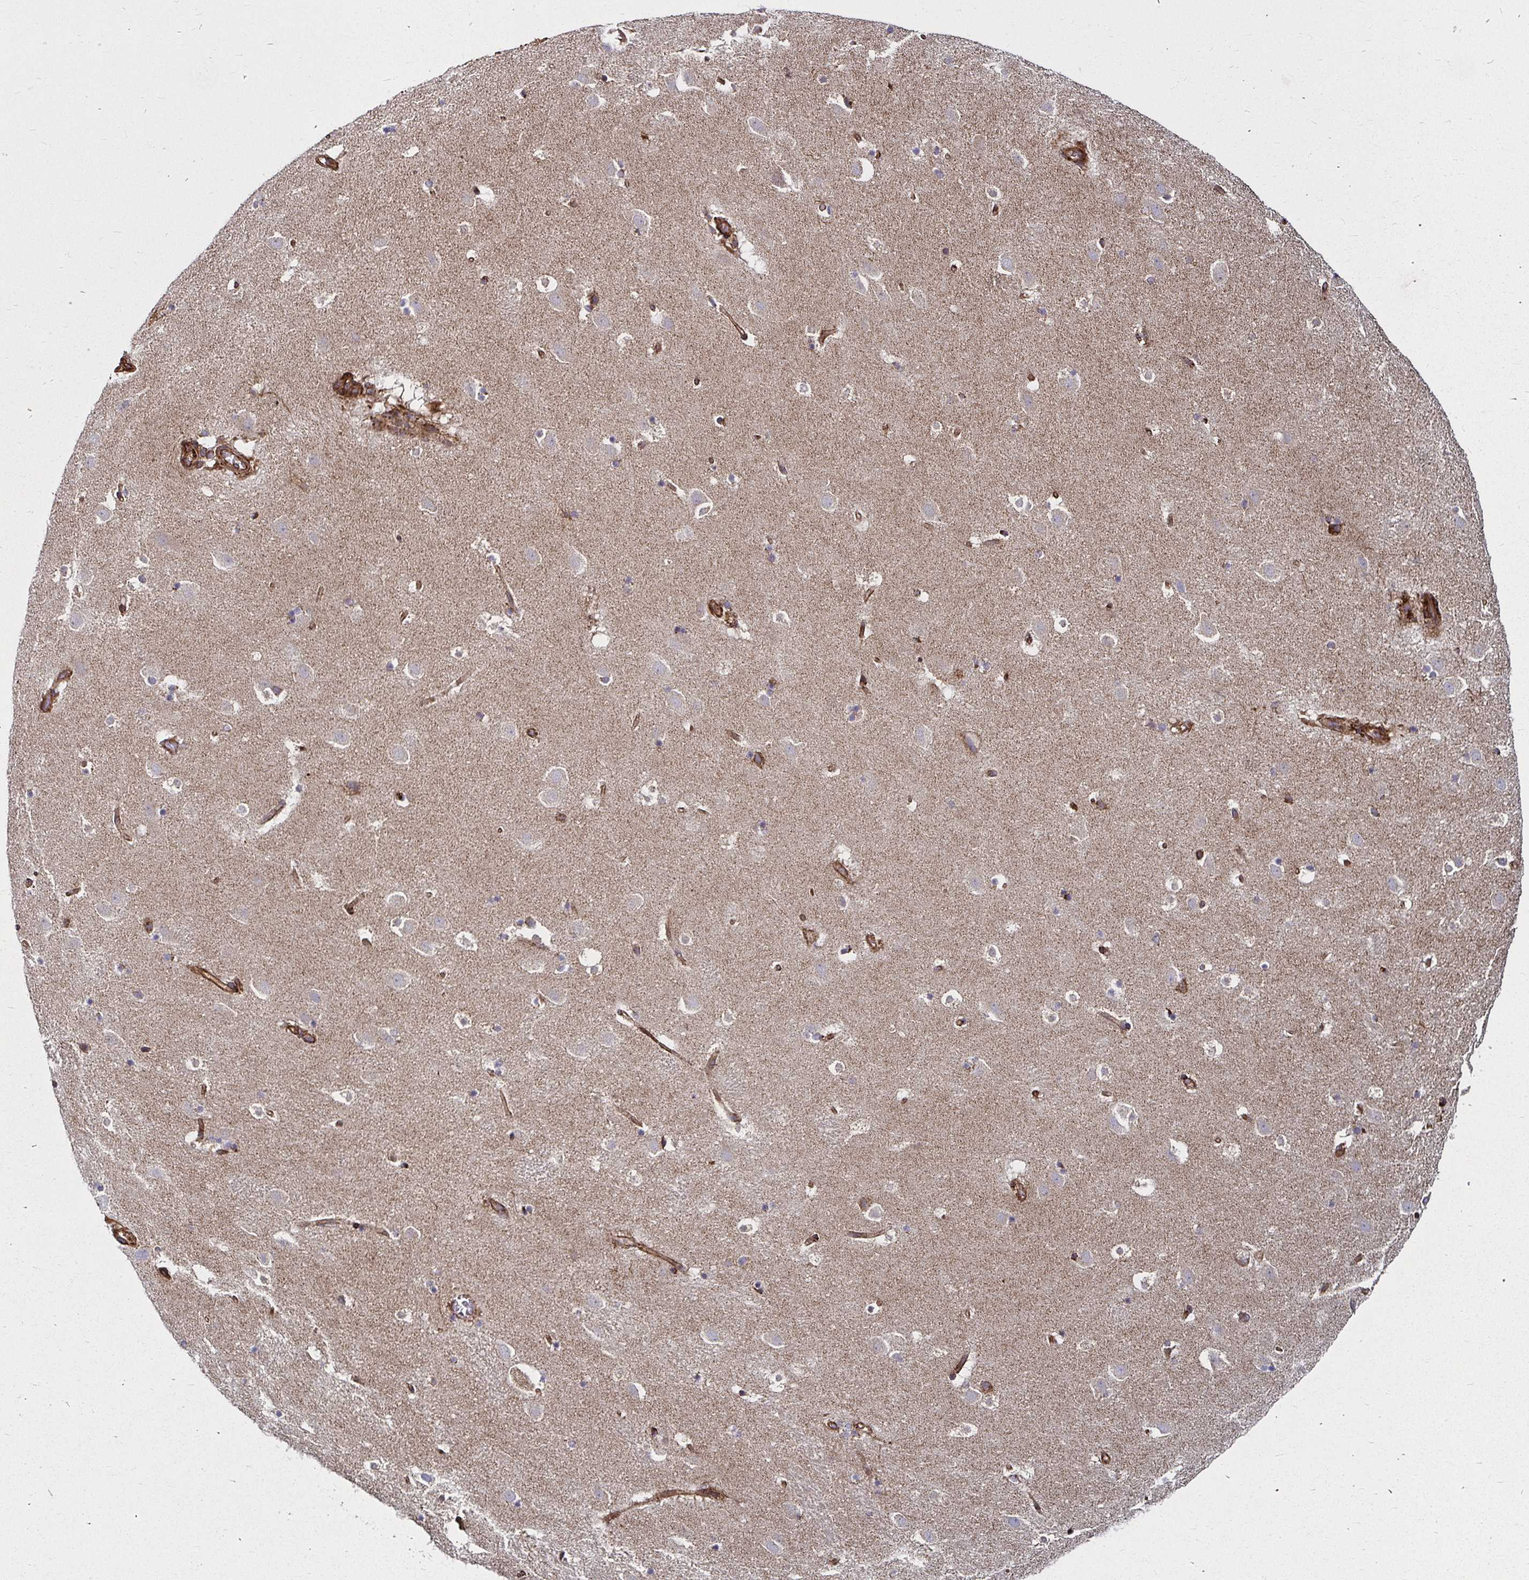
{"staining": {"intensity": "weak", "quantity": "<25%", "location": "cytoplasmic/membranous"}, "tissue": "caudate", "cell_type": "Glial cells", "image_type": "normal", "snomed": [{"axis": "morphology", "description": "Normal tissue, NOS"}, {"axis": "topography", "description": "Lateral ventricle wall"}], "caption": "Benign caudate was stained to show a protein in brown. There is no significant expression in glial cells. (IHC, brightfield microscopy, high magnification).", "gene": "SMYD3", "patient": {"sex": "male", "age": 37}}